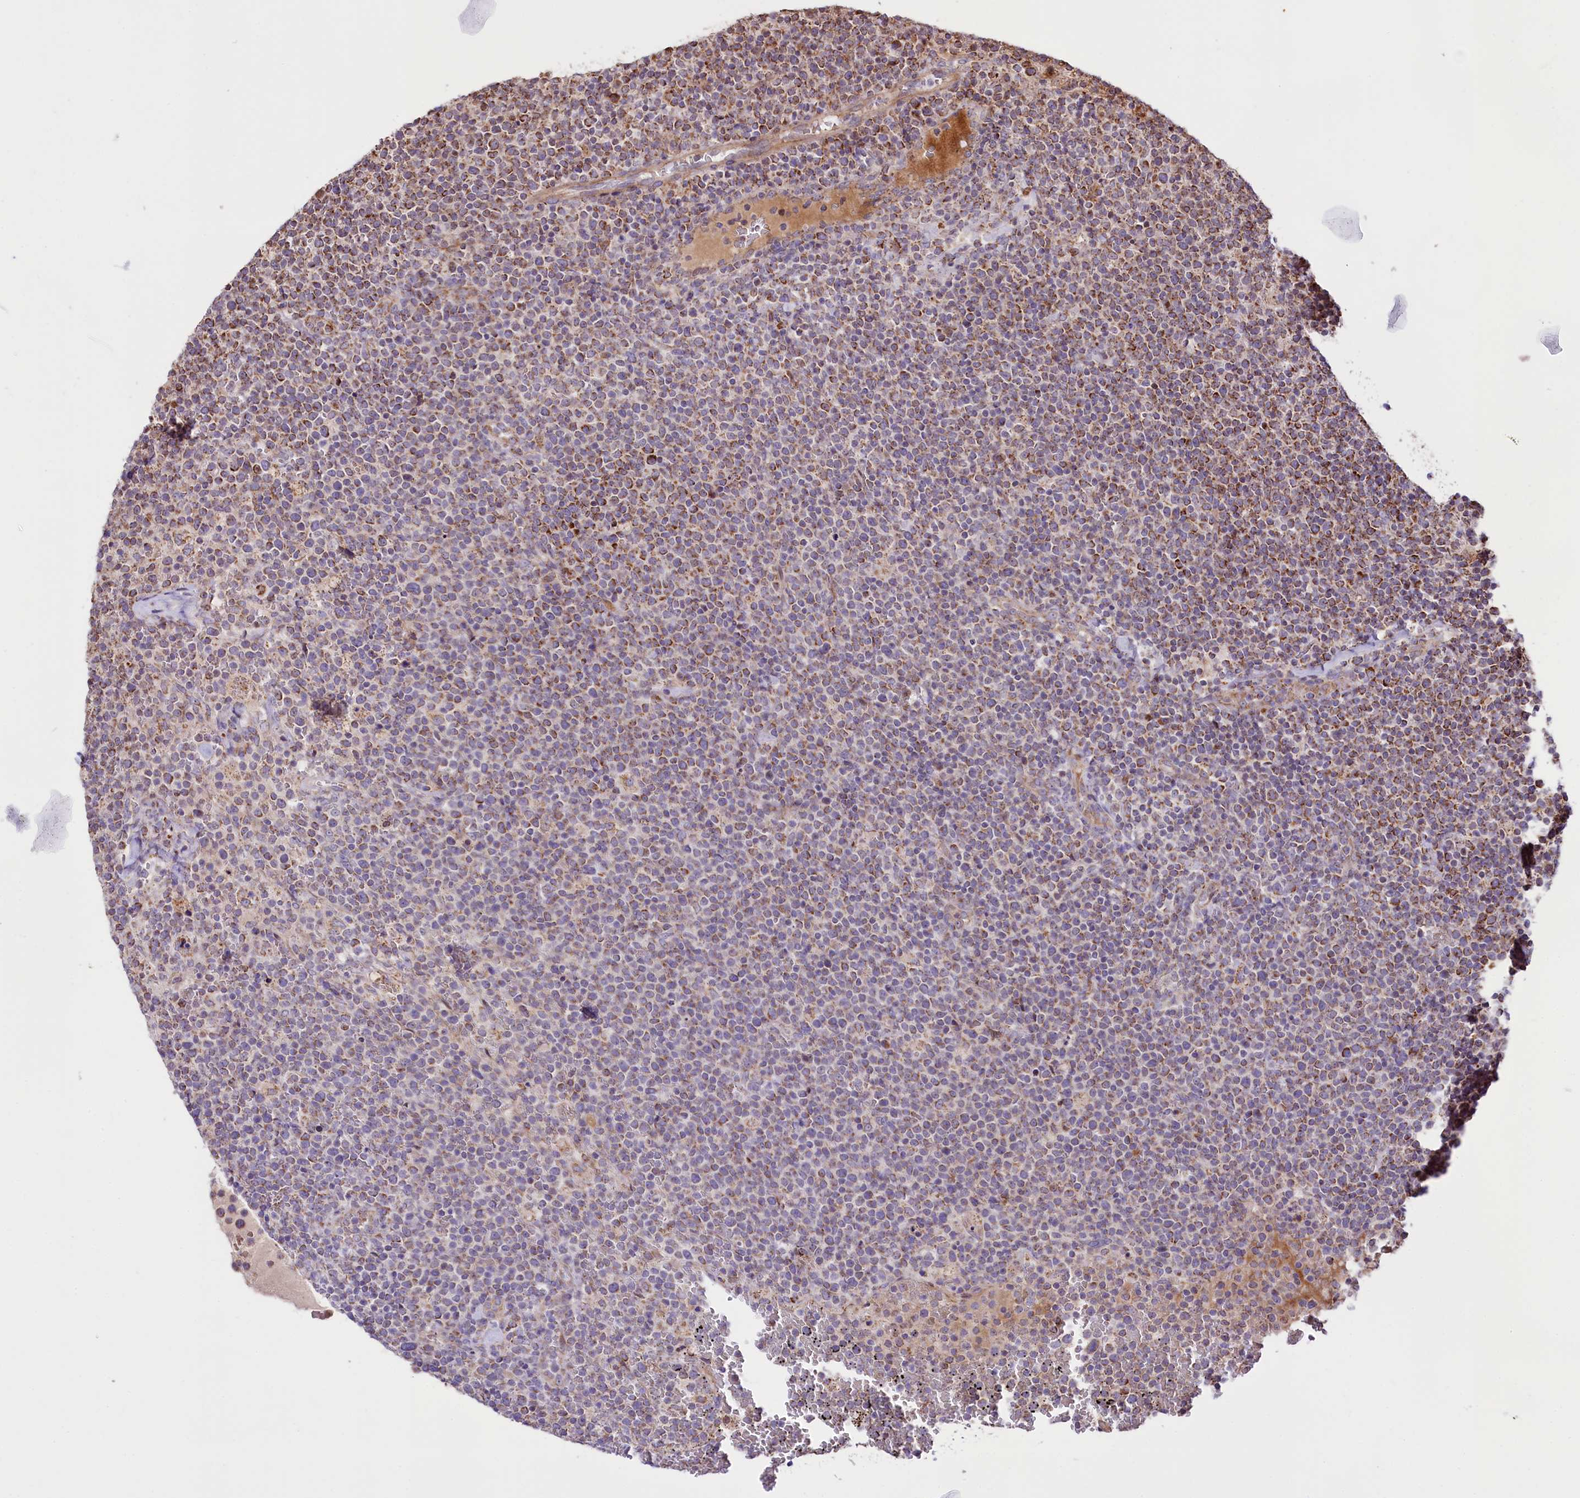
{"staining": {"intensity": "moderate", "quantity": "25%-75%", "location": "cytoplasmic/membranous"}, "tissue": "lymphoma", "cell_type": "Tumor cells", "image_type": "cancer", "snomed": [{"axis": "morphology", "description": "Malignant lymphoma, non-Hodgkin's type, High grade"}, {"axis": "topography", "description": "Lymph node"}], "caption": "Lymphoma stained with a brown dye shows moderate cytoplasmic/membranous positive positivity in about 25%-75% of tumor cells.", "gene": "ST7", "patient": {"sex": "male", "age": 61}}